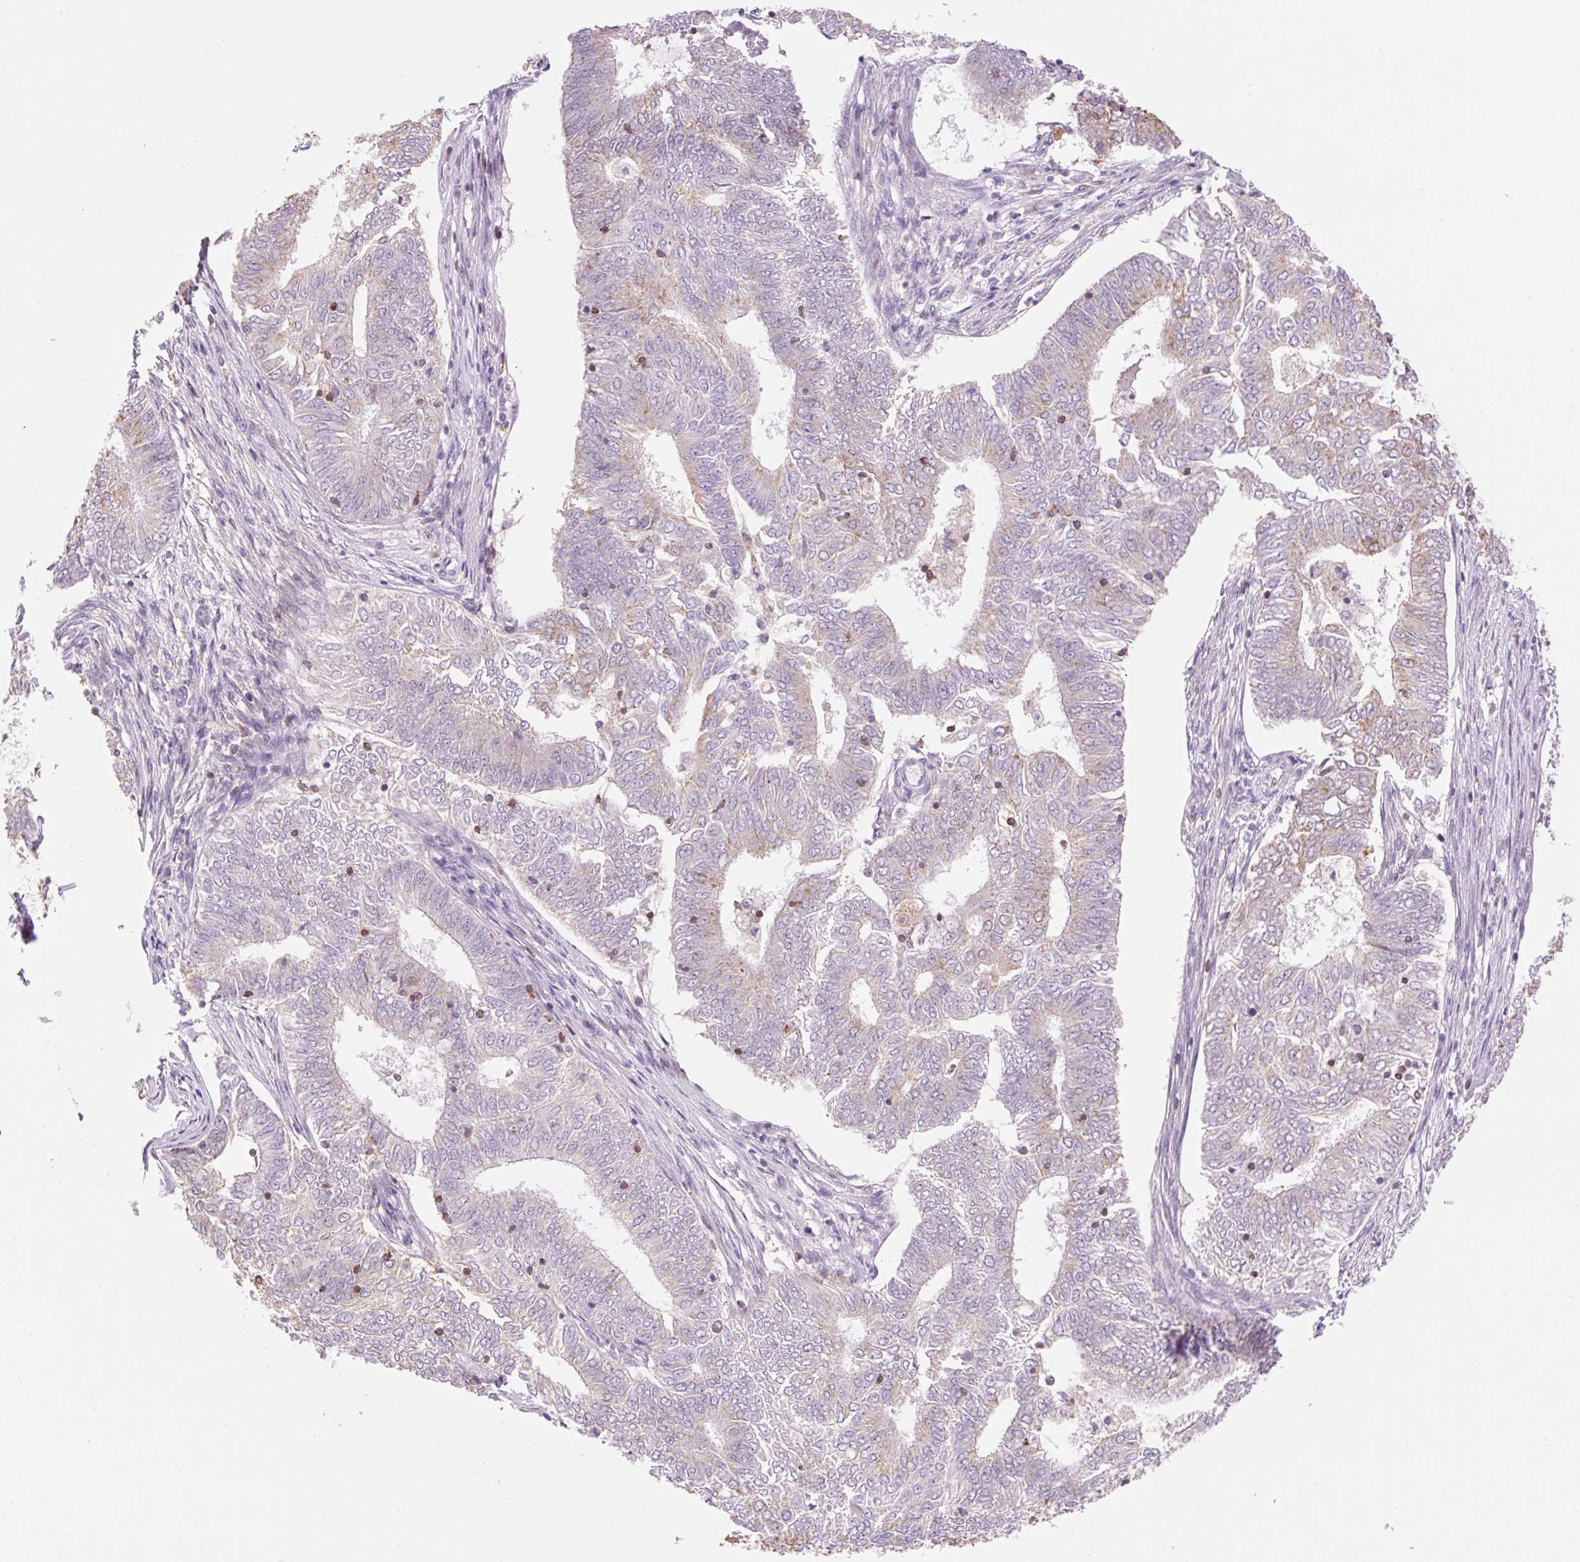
{"staining": {"intensity": "weak", "quantity": "<25%", "location": "cytoplasmic/membranous"}, "tissue": "endometrial cancer", "cell_type": "Tumor cells", "image_type": "cancer", "snomed": [{"axis": "morphology", "description": "Adenocarcinoma, NOS"}, {"axis": "topography", "description": "Endometrium"}], "caption": "A micrograph of human adenocarcinoma (endometrial) is negative for staining in tumor cells.", "gene": "CARD11", "patient": {"sex": "female", "age": 62}}